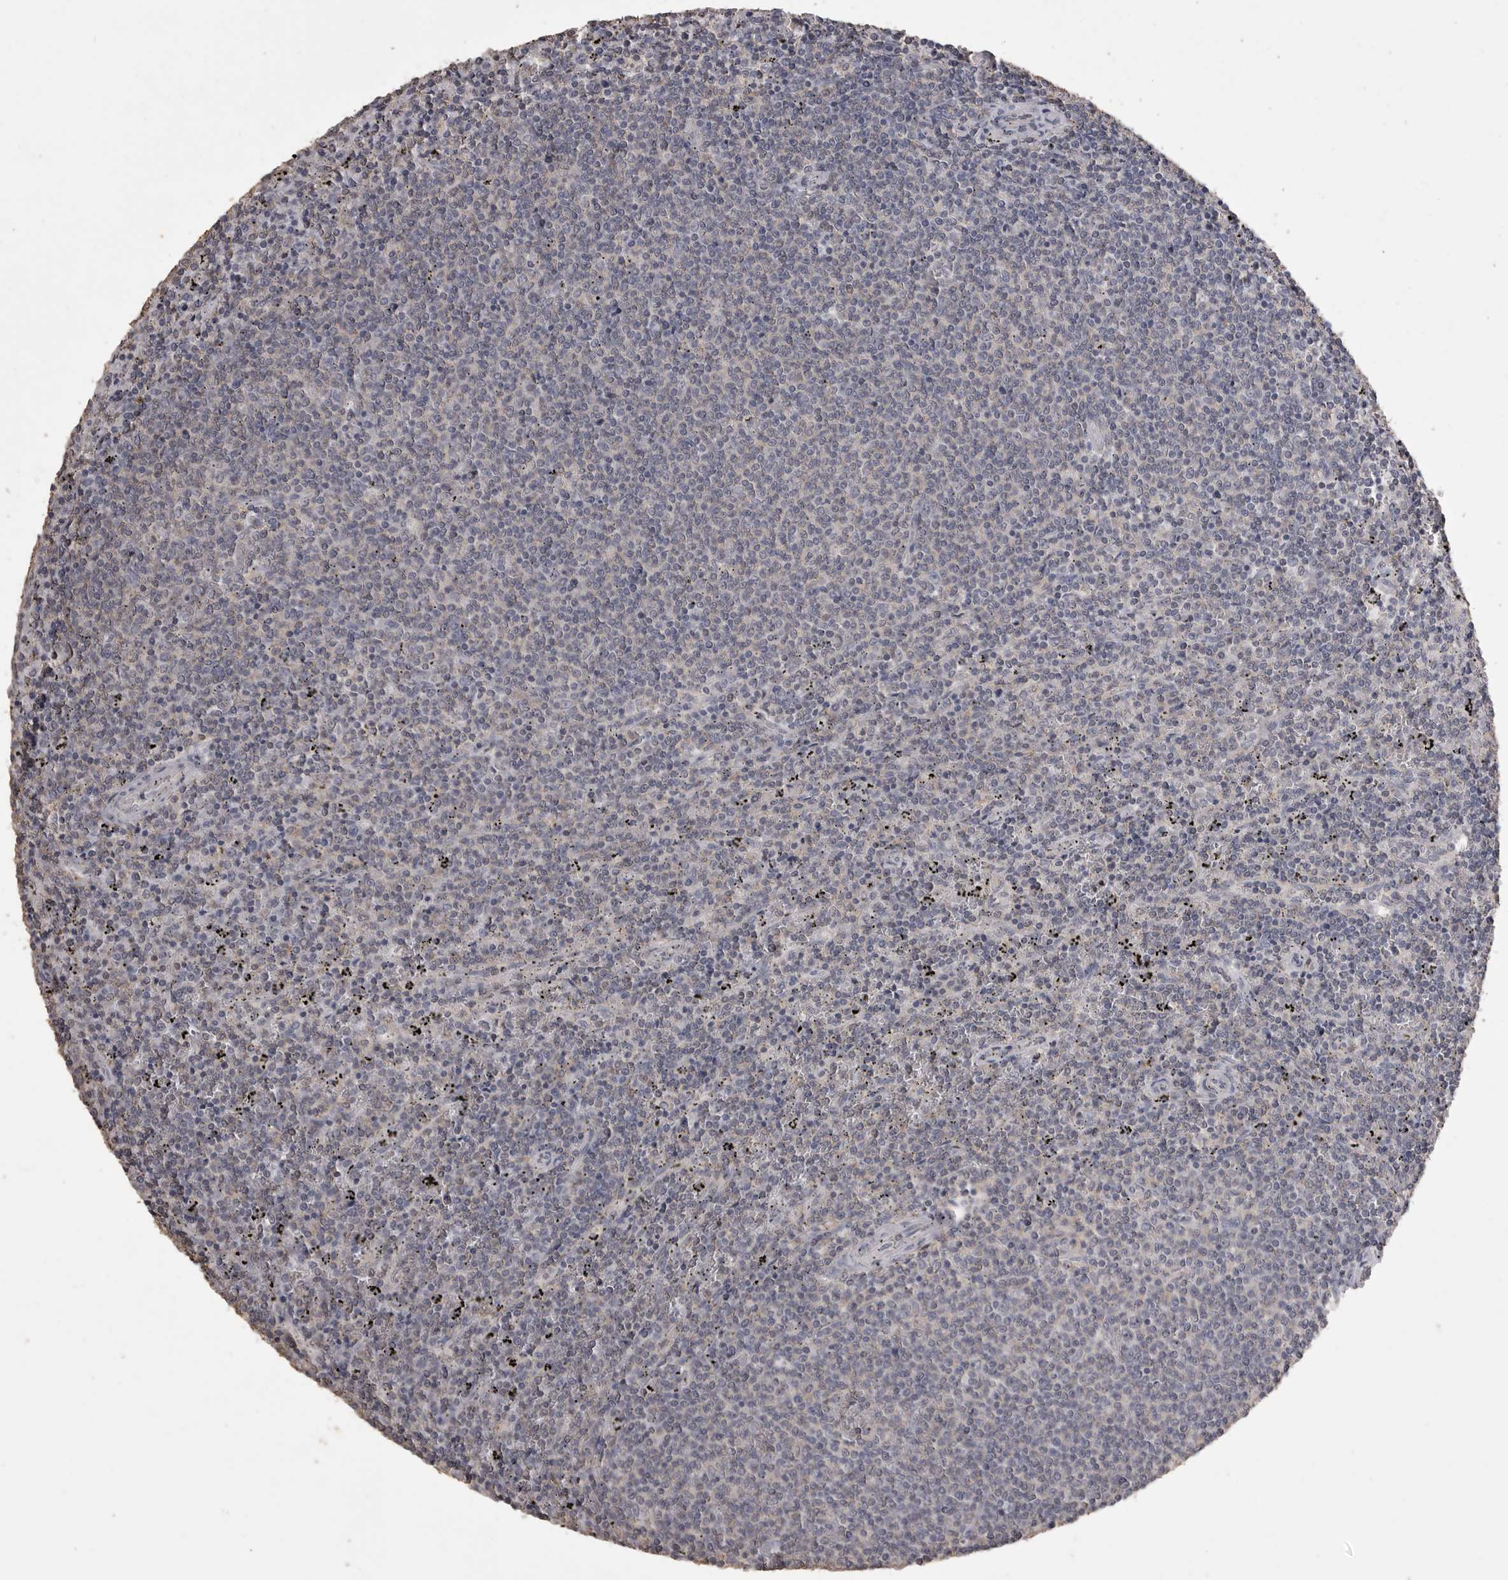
{"staining": {"intensity": "weak", "quantity": "<25%", "location": "cytoplasmic/membranous"}, "tissue": "lymphoma", "cell_type": "Tumor cells", "image_type": "cancer", "snomed": [{"axis": "morphology", "description": "Malignant lymphoma, non-Hodgkin's type, Low grade"}, {"axis": "topography", "description": "Spleen"}], "caption": "This is a micrograph of immunohistochemistry staining of lymphoma, which shows no expression in tumor cells.", "gene": "MMP7", "patient": {"sex": "female", "age": 50}}